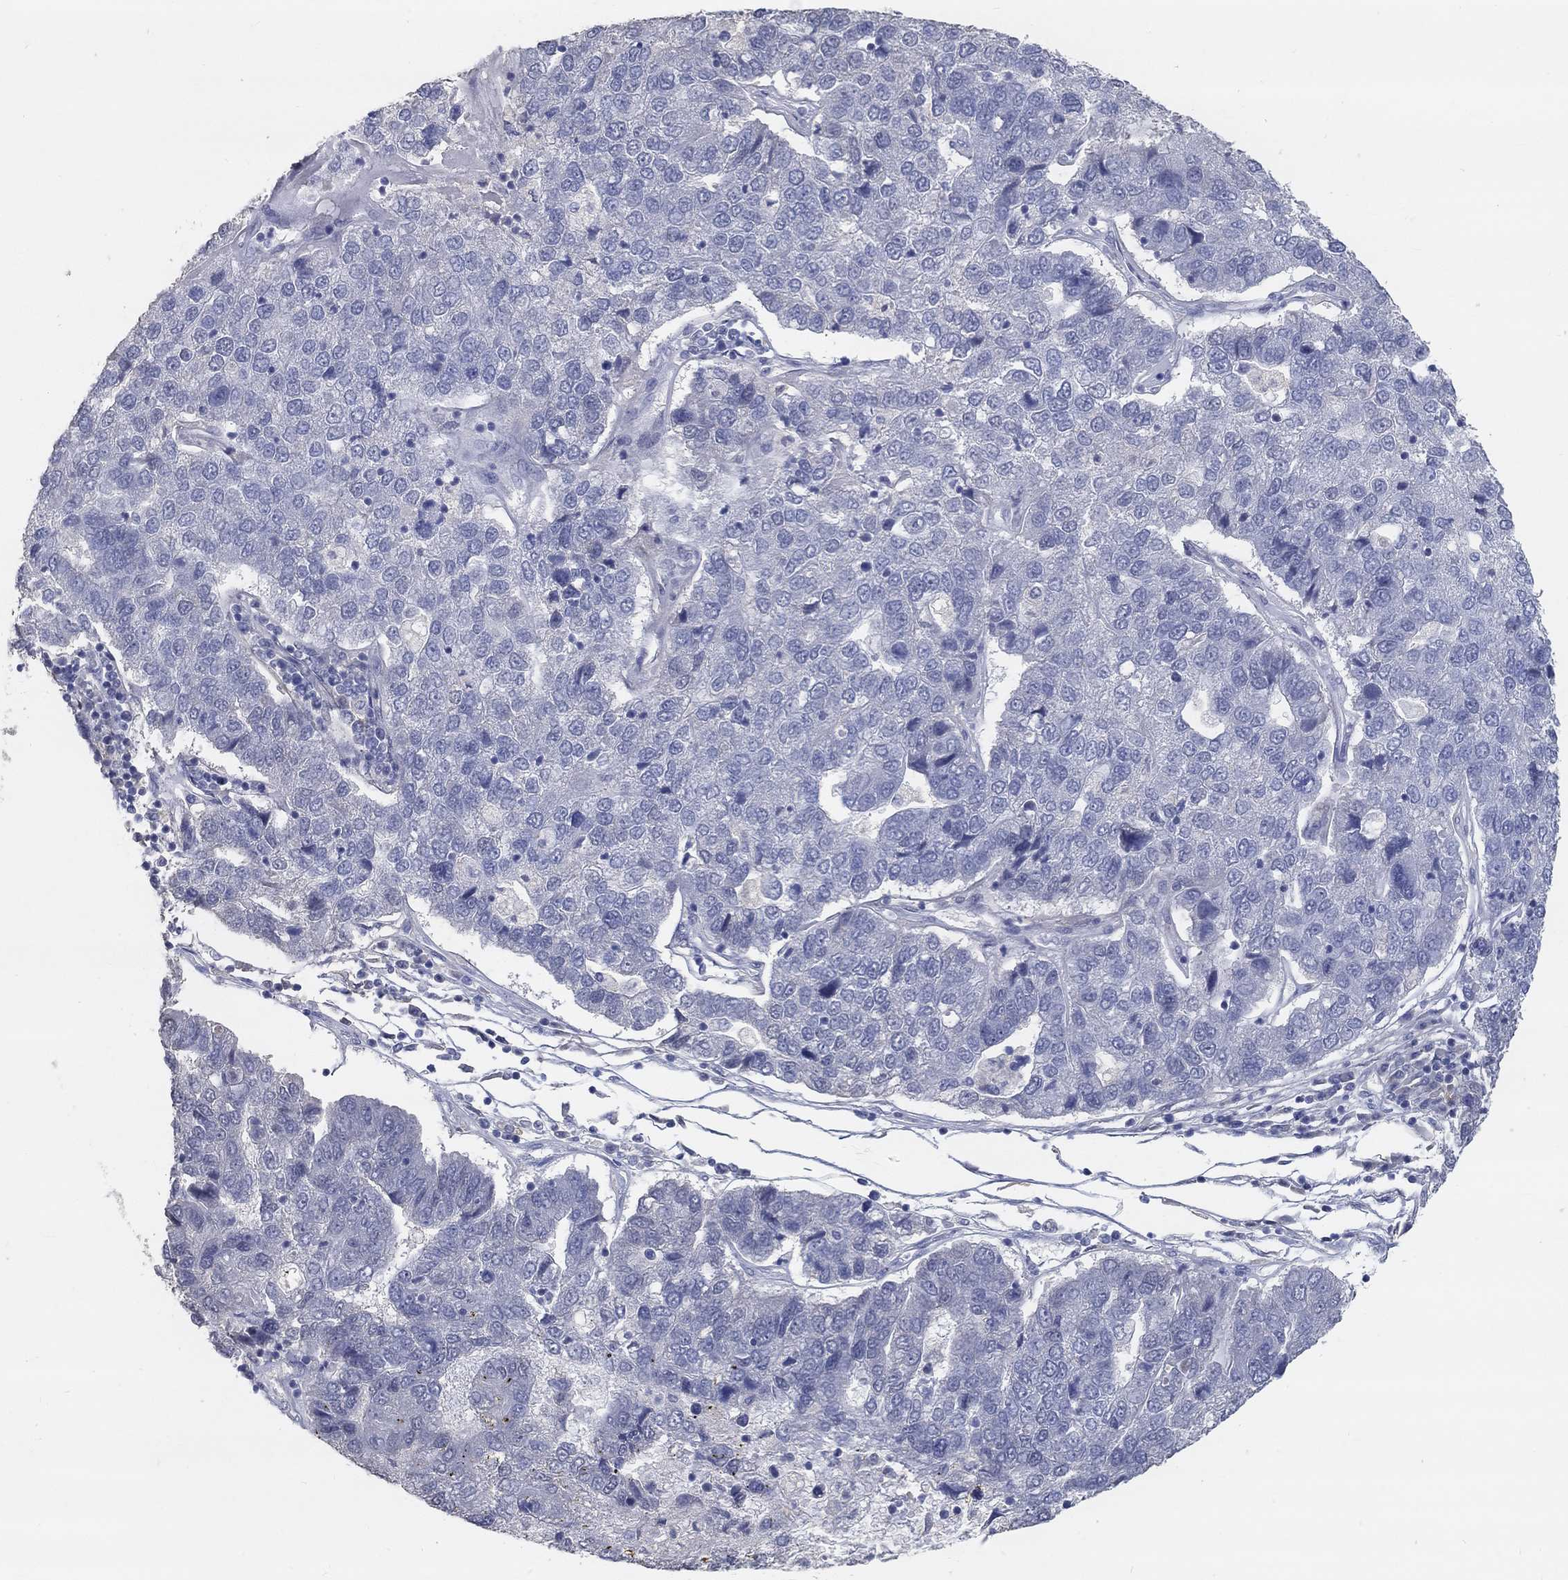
{"staining": {"intensity": "negative", "quantity": "none", "location": "none"}, "tissue": "pancreatic cancer", "cell_type": "Tumor cells", "image_type": "cancer", "snomed": [{"axis": "morphology", "description": "Adenocarcinoma, NOS"}, {"axis": "topography", "description": "Pancreas"}], "caption": "Histopathology image shows no significant protein positivity in tumor cells of adenocarcinoma (pancreatic).", "gene": "FGF2", "patient": {"sex": "female", "age": 61}}